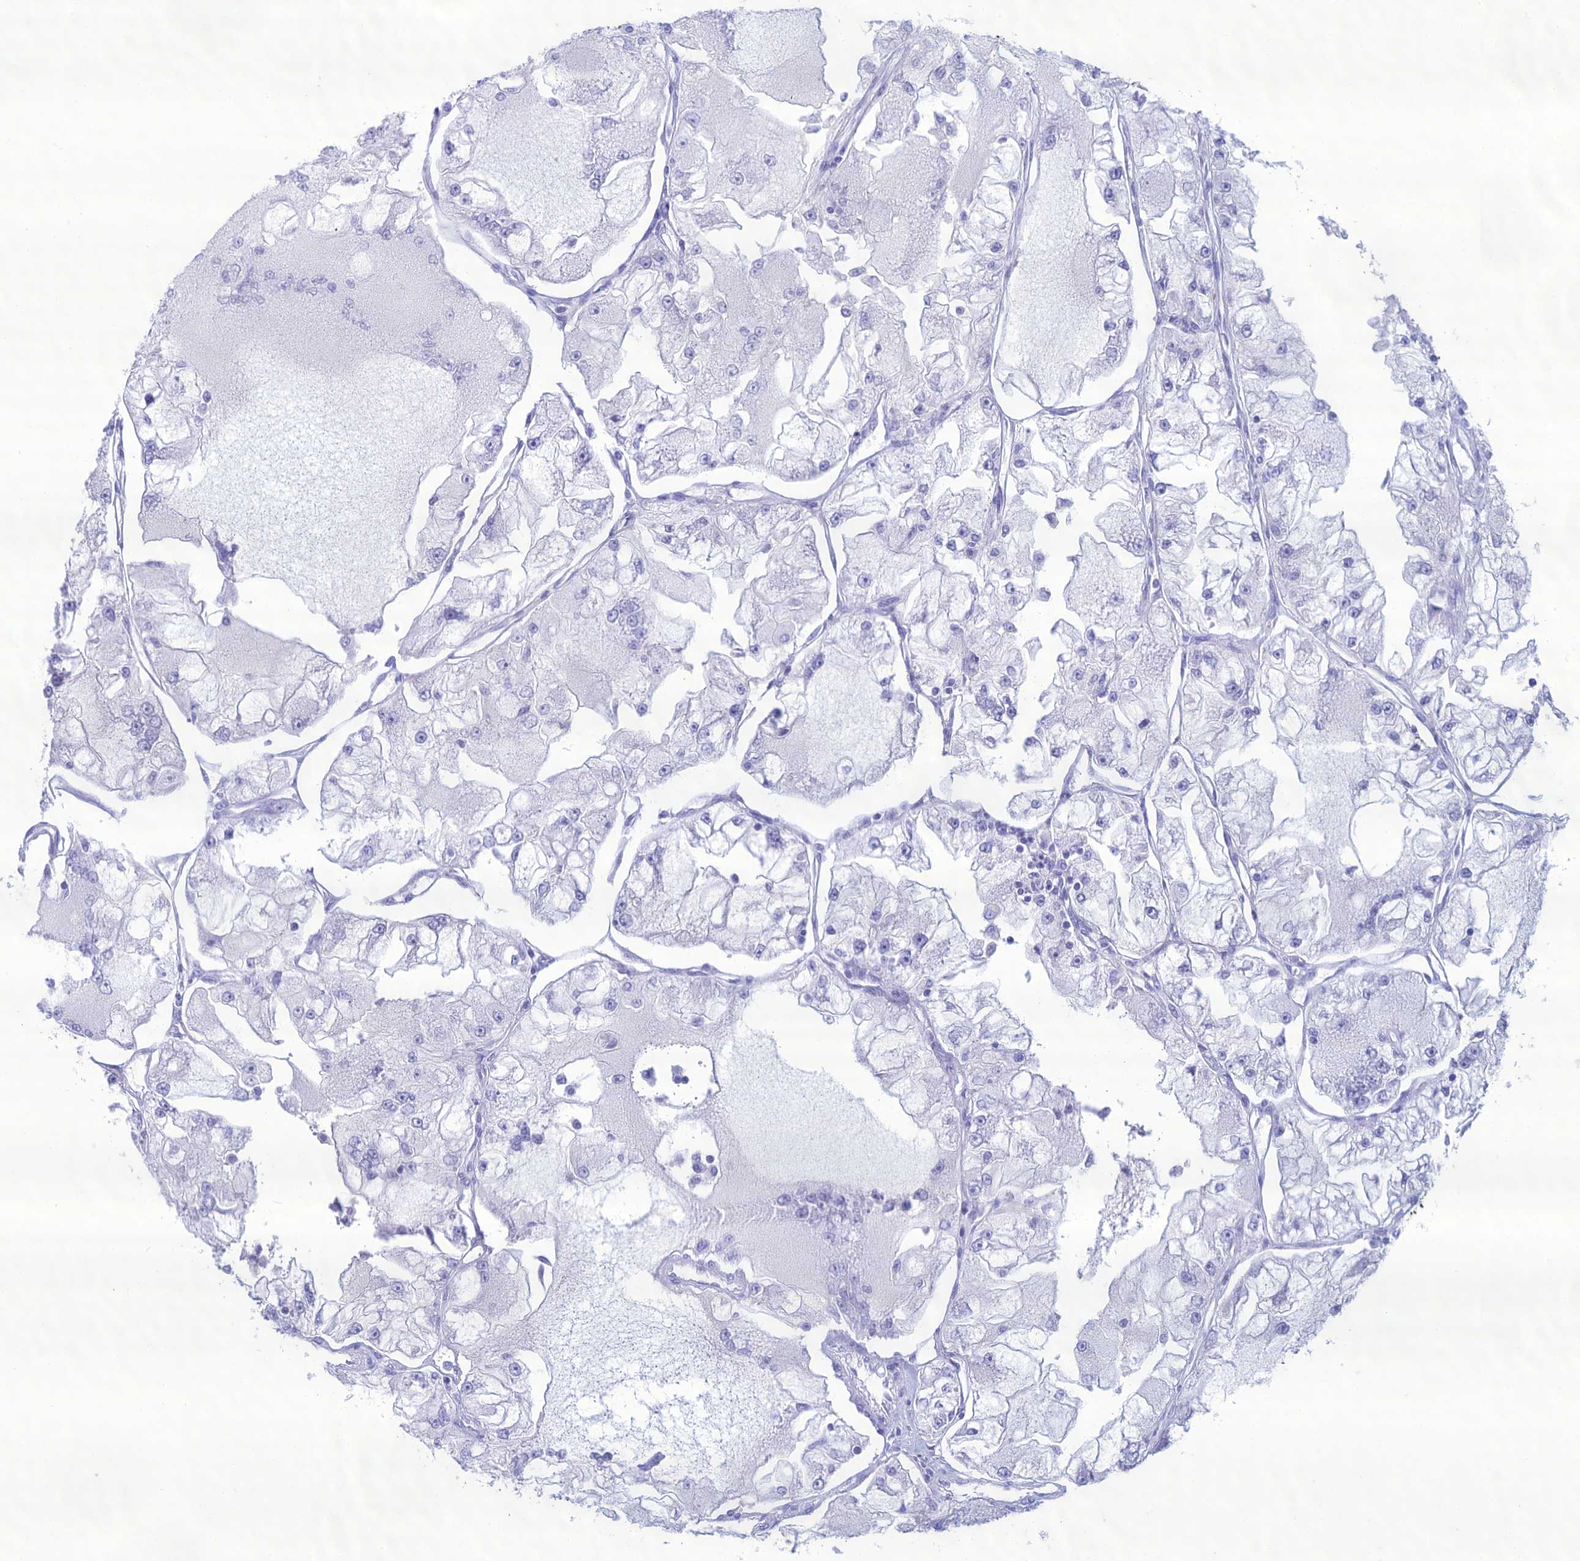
{"staining": {"intensity": "negative", "quantity": "none", "location": "none"}, "tissue": "renal cancer", "cell_type": "Tumor cells", "image_type": "cancer", "snomed": [{"axis": "morphology", "description": "Adenocarcinoma, NOS"}, {"axis": "topography", "description": "Kidney"}], "caption": "High power microscopy micrograph of an IHC image of adenocarcinoma (renal), revealing no significant positivity in tumor cells. The staining was performed using DAB to visualize the protein expression in brown, while the nuclei were stained in blue with hematoxylin (Magnification: 20x).", "gene": "CRB2", "patient": {"sex": "female", "age": 72}}